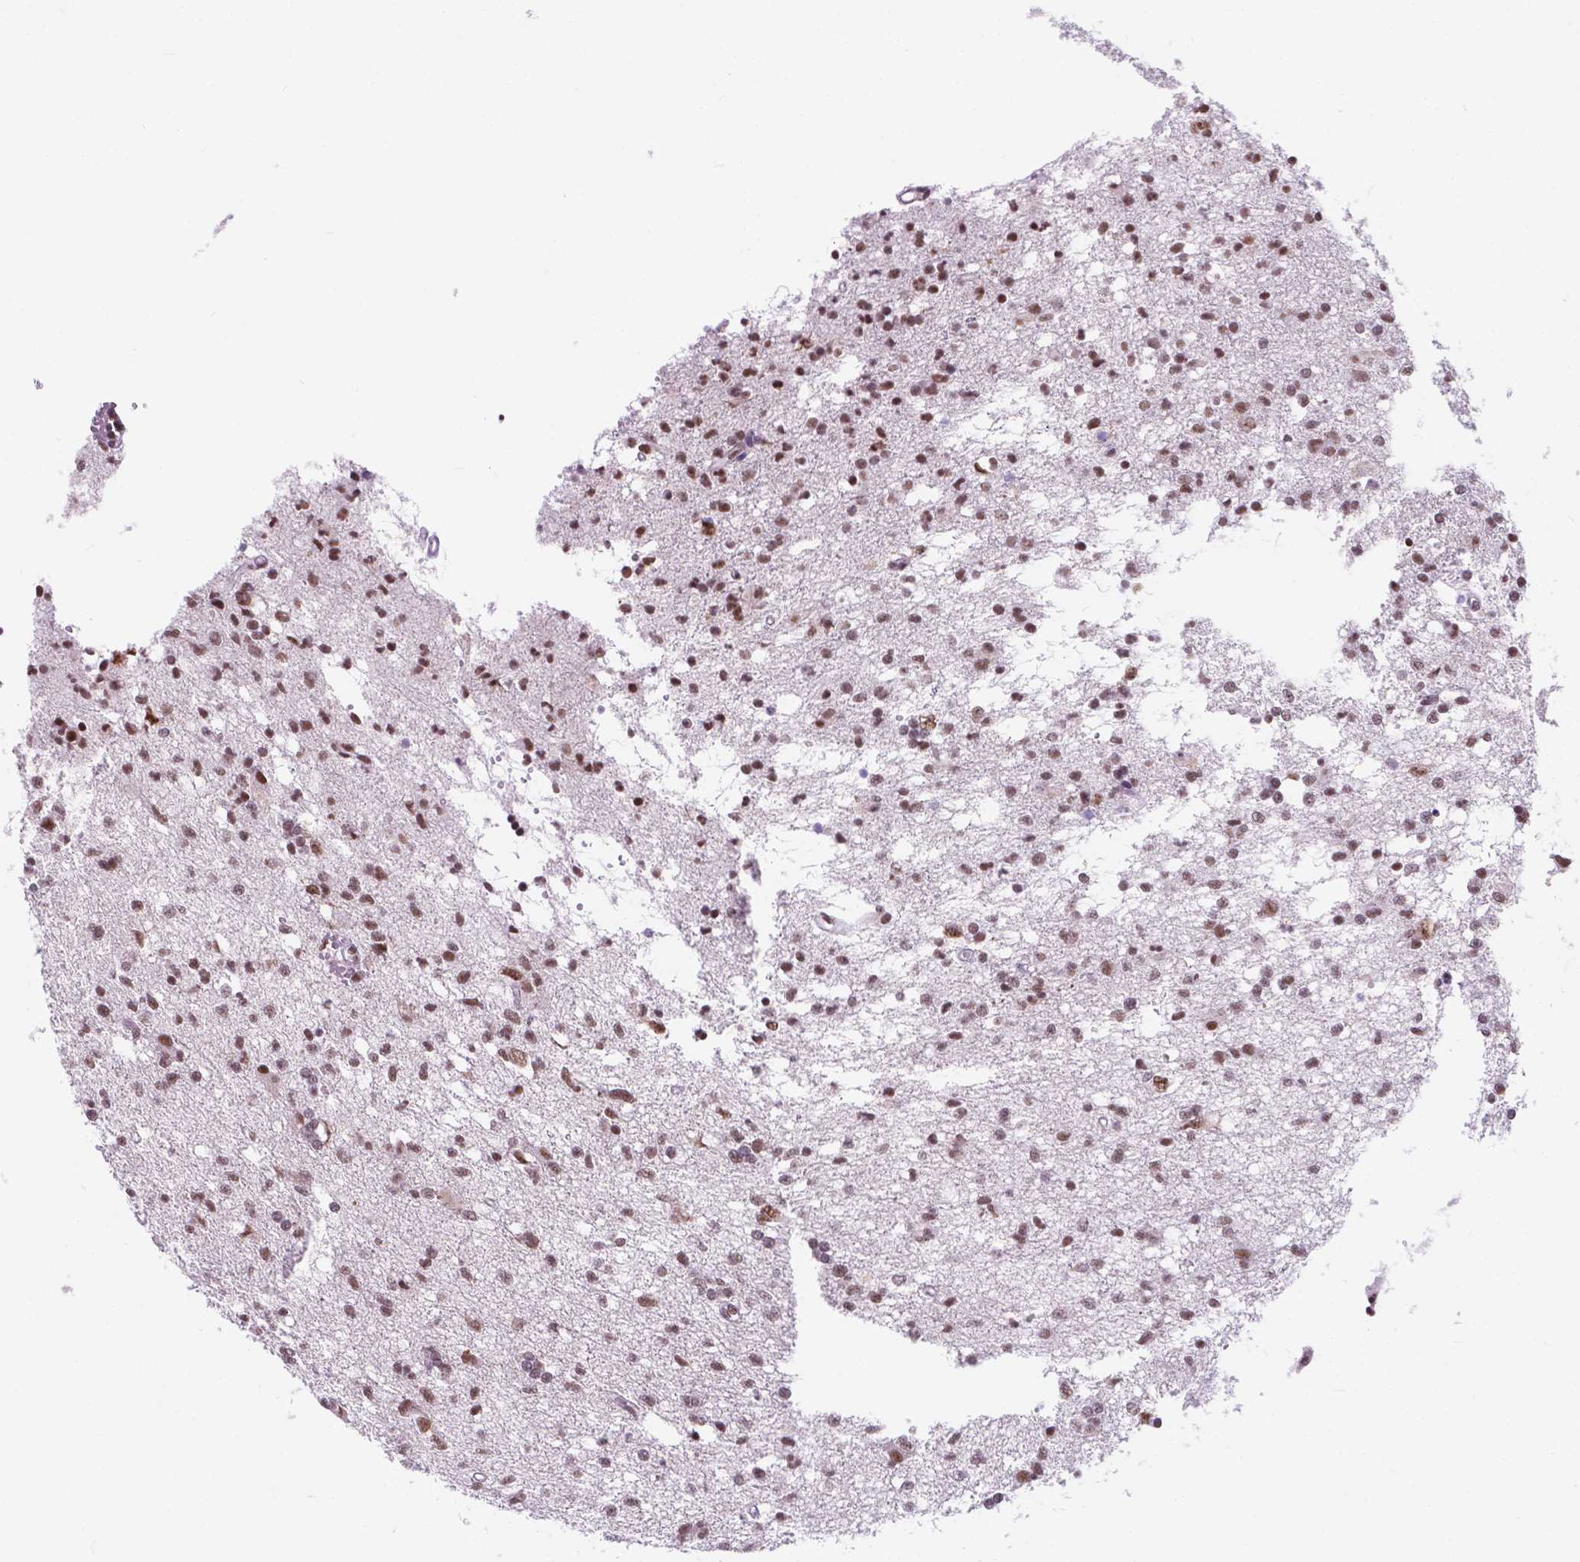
{"staining": {"intensity": "moderate", "quantity": ">75%", "location": "nuclear"}, "tissue": "glioma", "cell_type": "Tumor cells", "image_type": "cancer", "snomed": [{"axis": "morphology", "description": "Glioma, malignant, Low grade"}, {"axis": "topography", "description": "Brain"}], "caption": "The photomicrograph demonstrates a brown stain indicating the presence of a protein in the nuclear of tumor cells in low-grade glioma (malignant).", "gene": "BCAS2", "patient": {"sex": "male", "age": 64}}